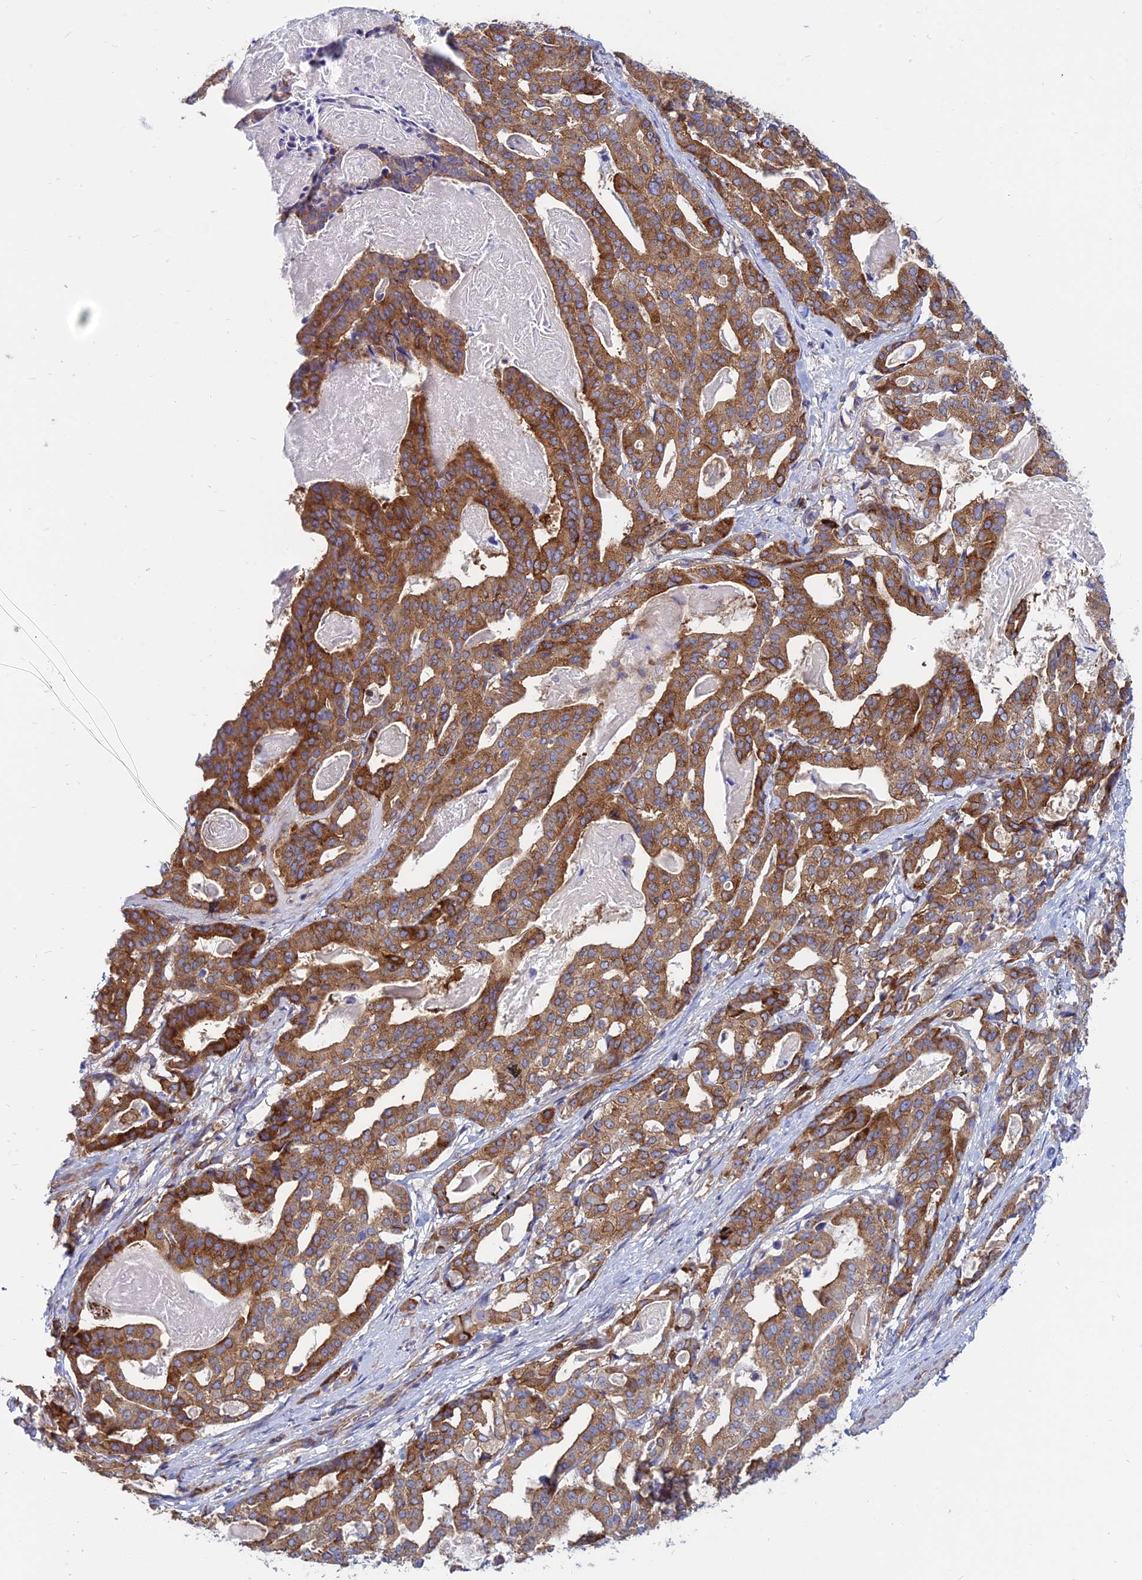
{"staining": {"intensity": "strong", "quantity": ">75%", "location": "cytoplasmic/membranous"}, "tissue": "stomach cancer", "cell_type": "Tumor cells", "image_type": "cancer", "snomed": [{"axis": "morphology", "description": "Adenocarcinoma, NOS"}, {"axis": "topography", "description": "Stomach"}], "caption": "Human stomach cancer (adenocarcinoma) stained with a protein marker exhibits strong staining in tumor cells.", "gene": "TXLNA", "patient": {"sex": "male", "age": 48}}